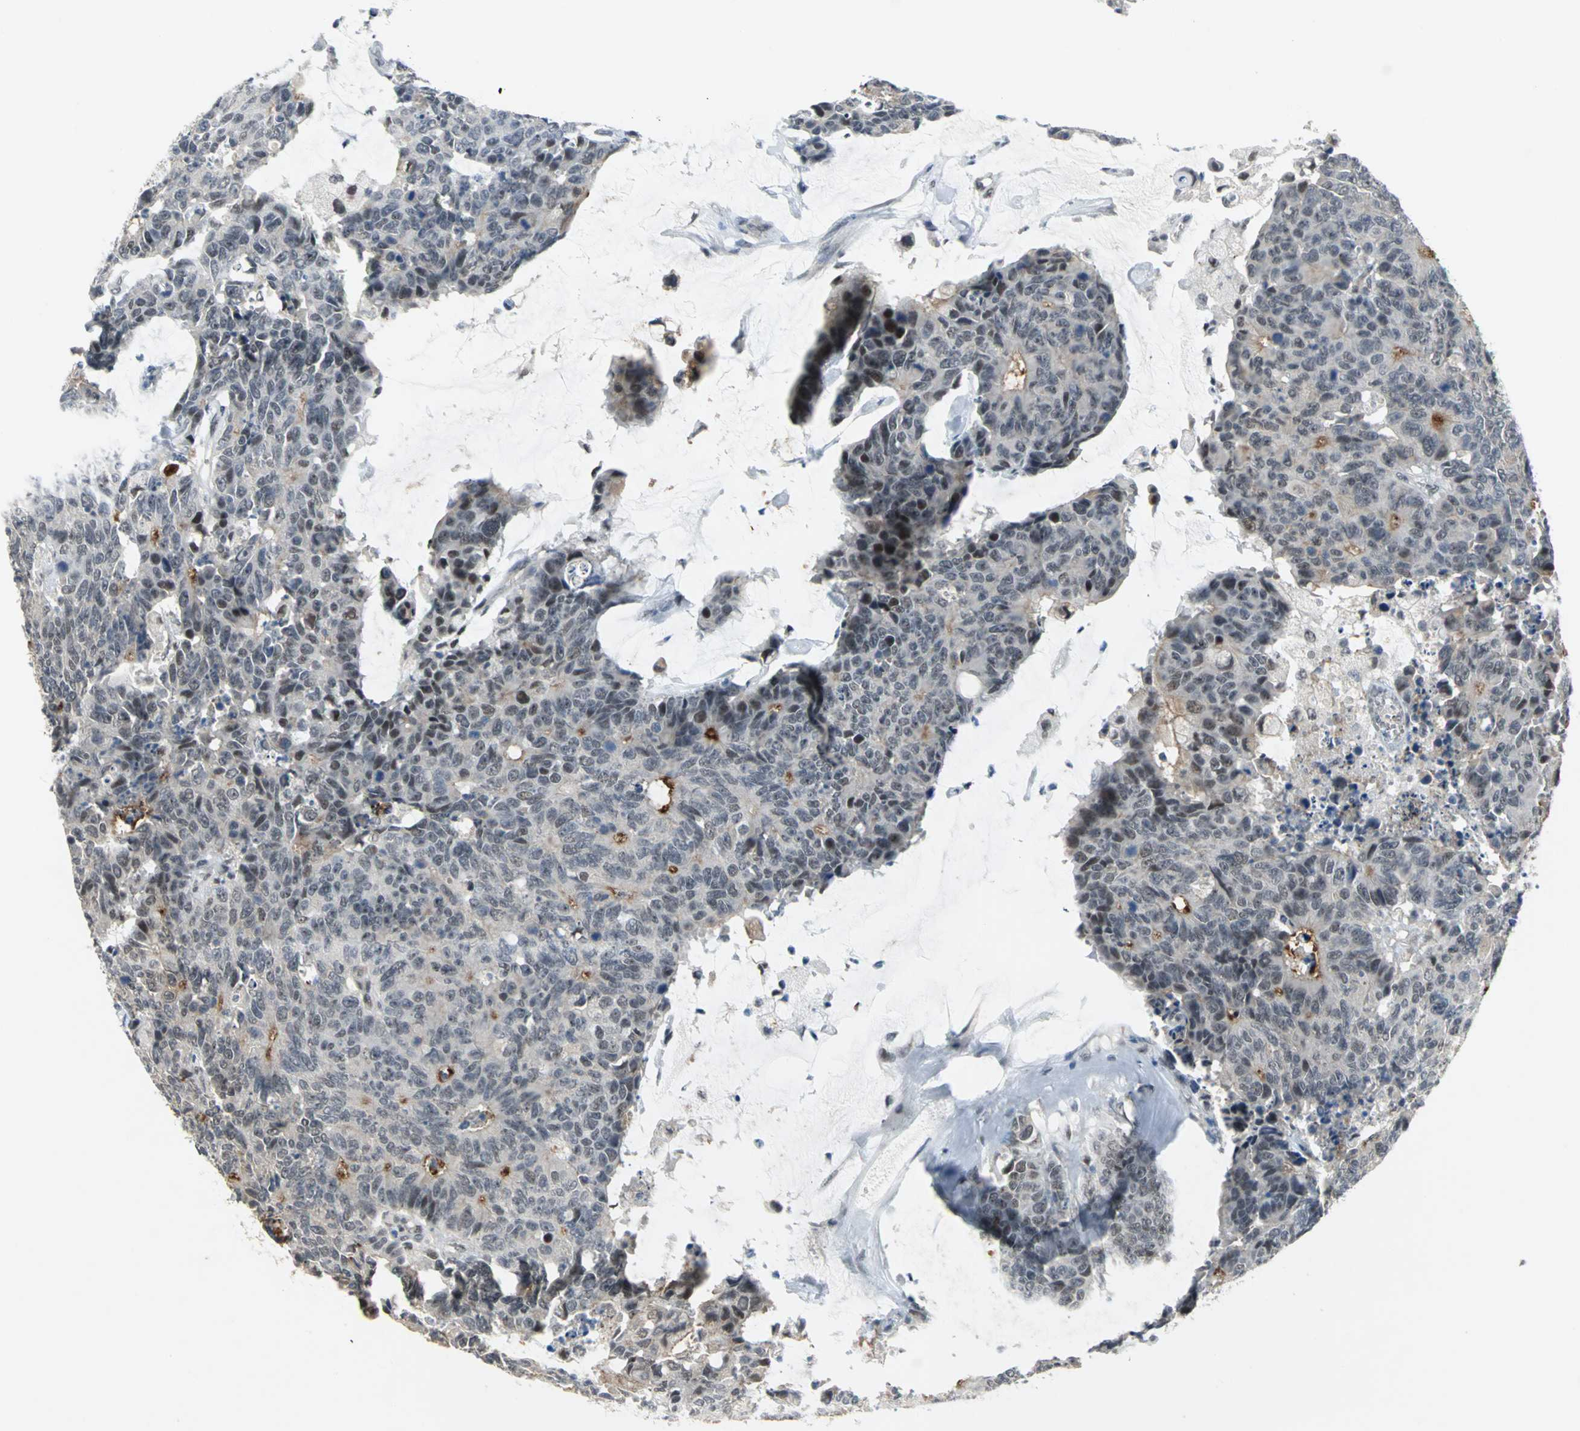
{"staining": {"intensity": "moderate", "quantity": "<25%", "location": "nuclear"}, "tissue": "colorectal cancer", "cell_type": "Tumor cells", "image_type": "cancer", "snomed": [{"axis": "morphology", "description": "Adenocarcinoma, NOS"}, {"axis": "topography", "description": "Colon"}], "caption": "Protein staining of colorectal cancer (adenocarcinoma) tissue displays moderate nuclear positivity in about <25% of tumor cells.", "gene": "GLI3", "patient": {"sex": "female", "age": 86}}